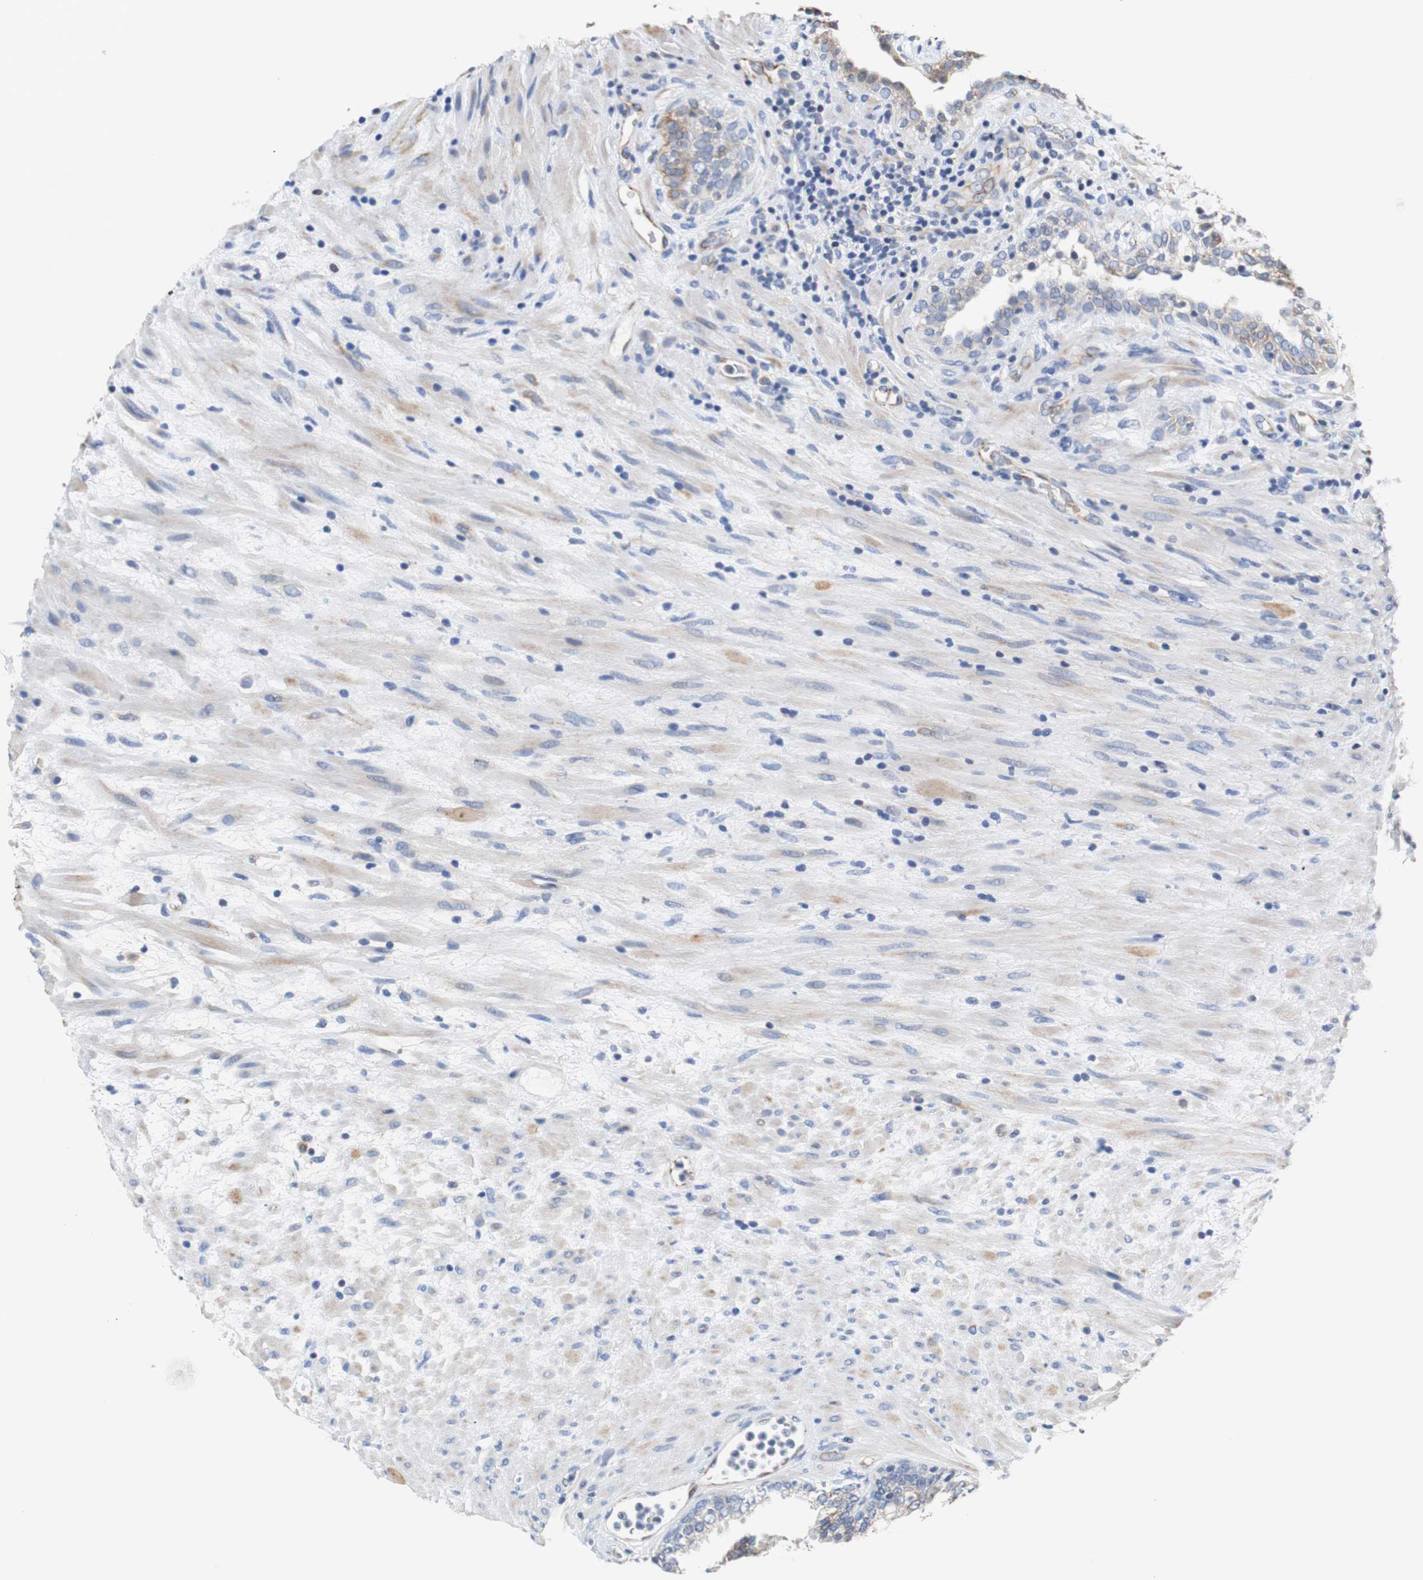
{"staining": {"intensity": "weak", "quantity": "<25%", "location": "cytoplasmic/membranous"}, "tissue": "prostate", "cell_type": "Glandular cells", "image_type": "normal", "snomed": [{"axis": "morphology", "description": "Normal tissue, NOS"}, {"axis": "topography", "description": "Prostate"}], "caption": "Protein analysis of benign prostate shows no significant positivity in glandular cells.", "gene": "PCK1", "patient": {"sex": "male", "age": 76}}